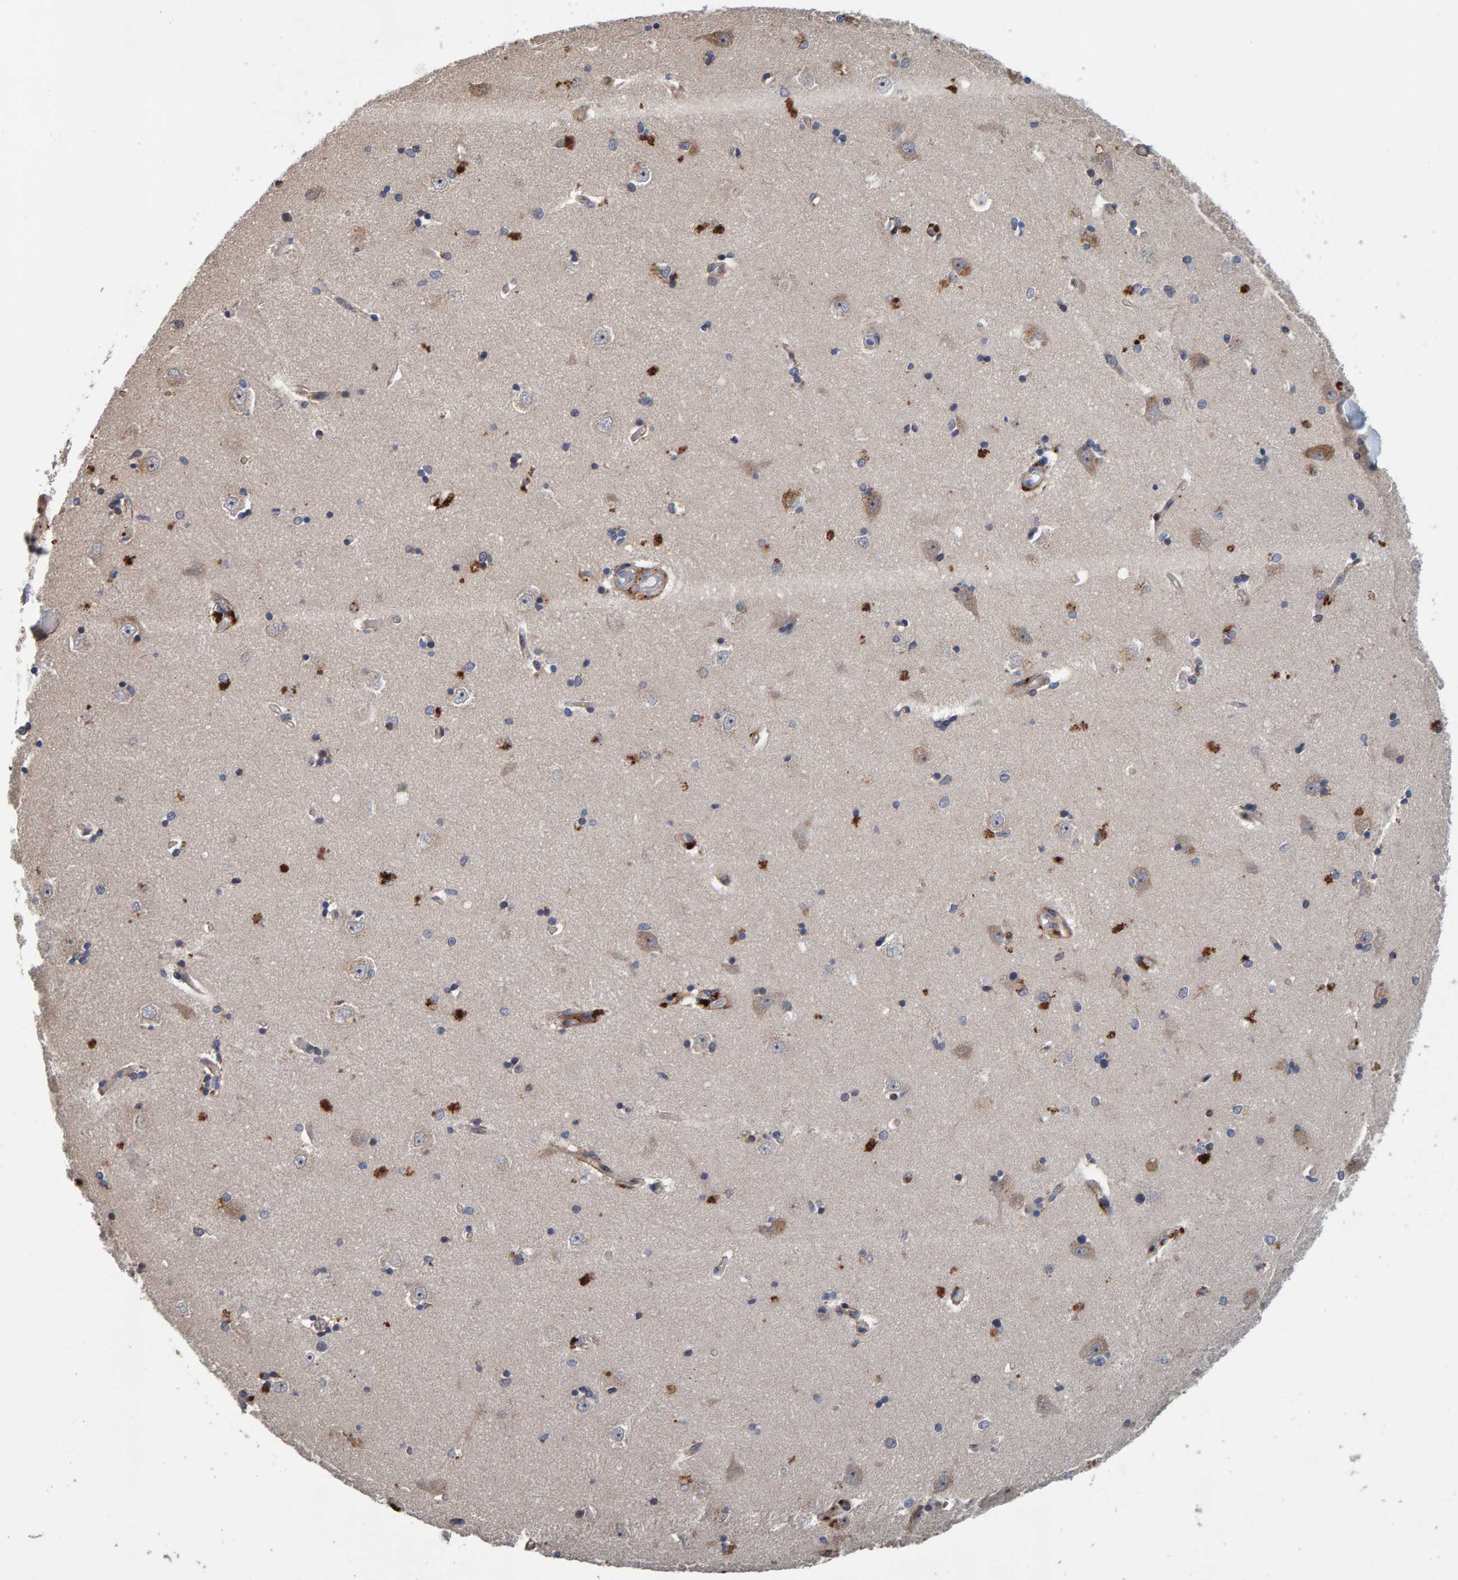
{"staining": {"intensity": "moderate", "quantity": "<25%", "location": "cytoplasmic/membranous"}, "tissue": "hippocampus", "cell_type": "Glial cells", "image_type": "normal", "snomed": [{"axis": "morphology", "description": "Normal tissue, NOS"}, {"axis": "topography", "description": "Hippocampus"}], "caption": "A high-resolution histopathology image shows immunohistochemistry staining of benign hippocampus, which demonstrates moderate cytoplasmic/membranous expression in approximately <25% of glial cells.", "gene": "CCDC25", "patient": {"sex": "male", "age": 45}}